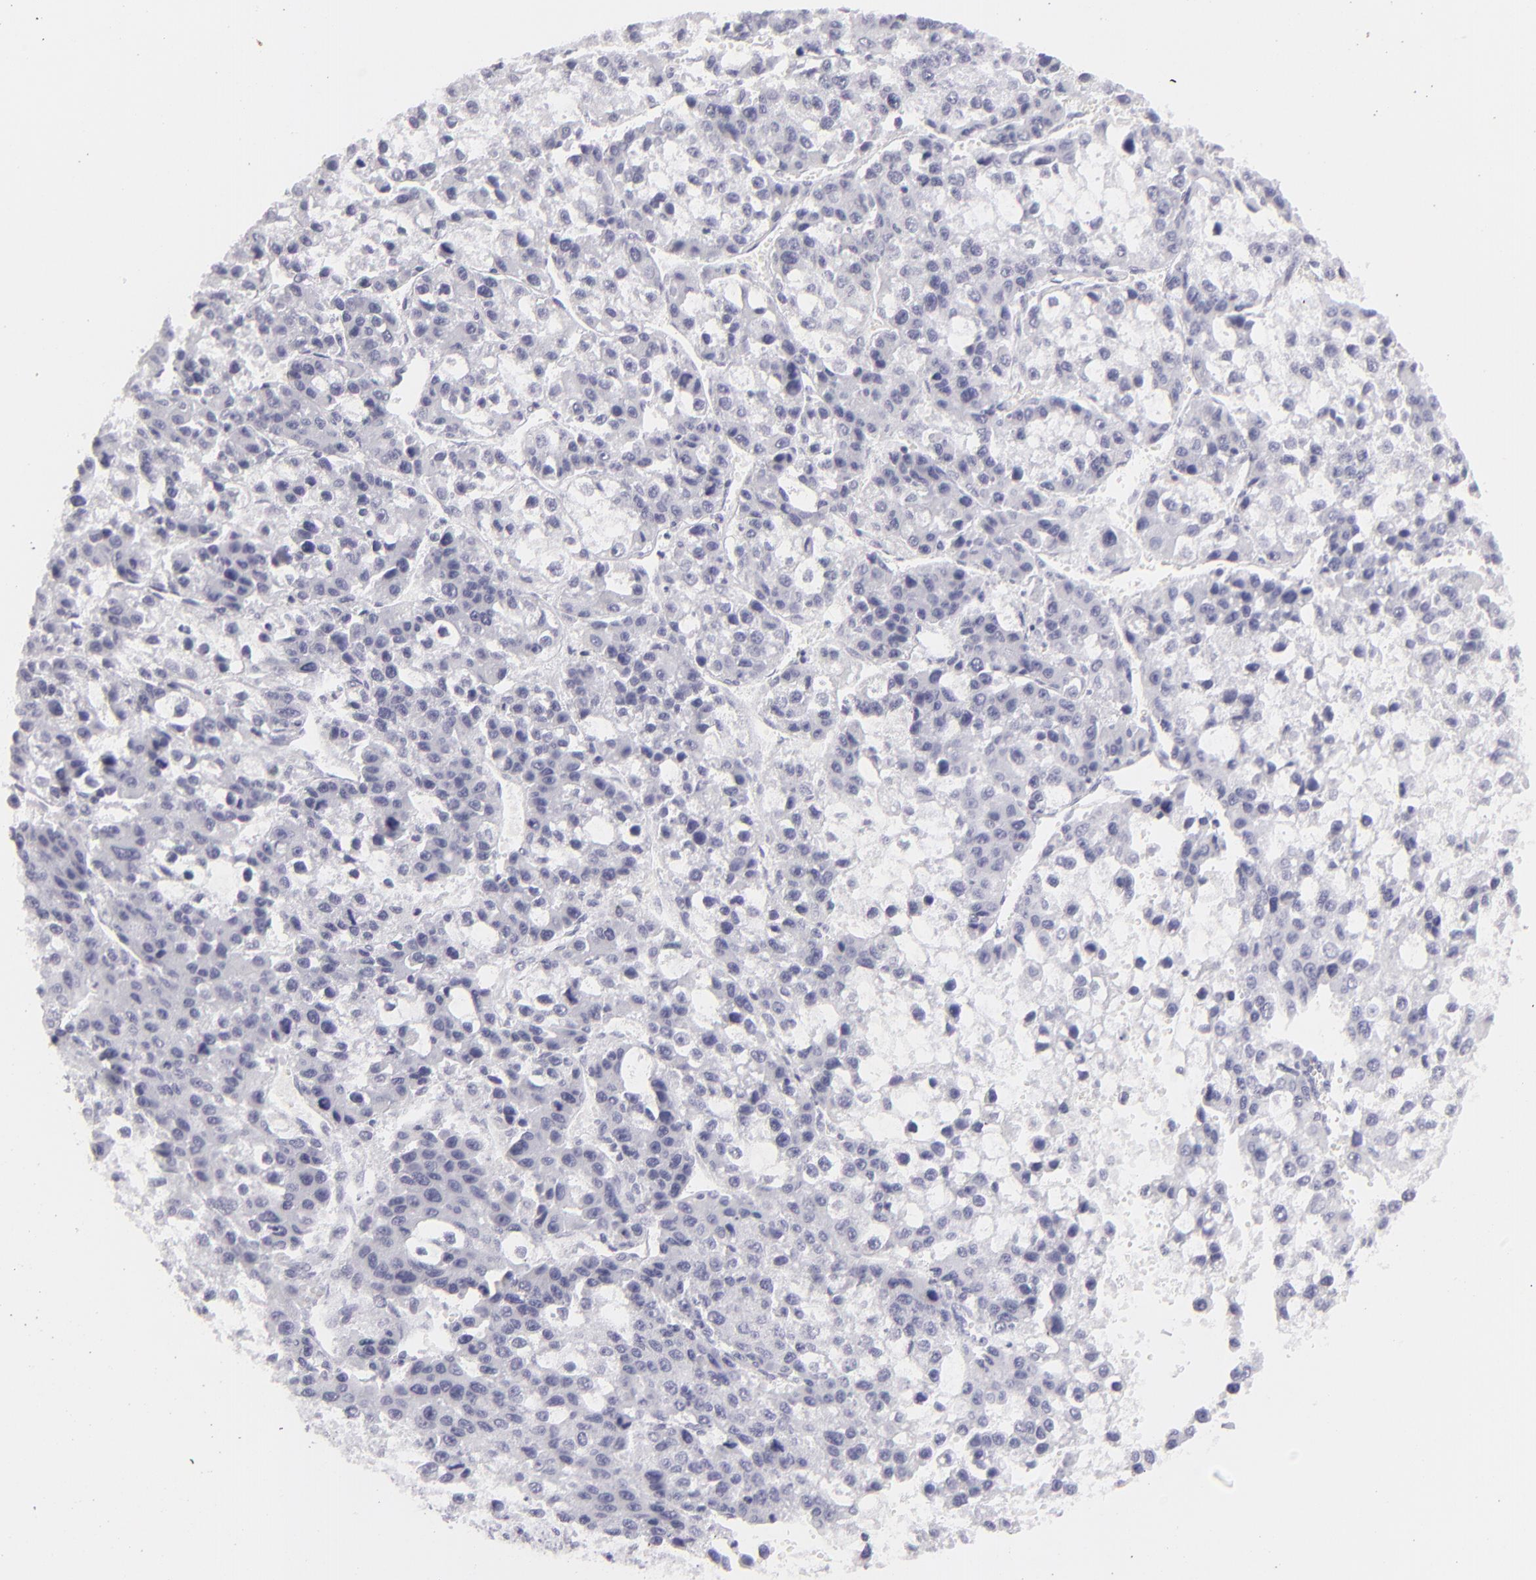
{"staining": {"intensity": "negative", "quantity": "none", "location": "none"}, "tissue": "liver cancer", "cell_type": "Tumor cells", "image_type": "cancer", "snomed": [{"axis": "morphology", "description": "Carcinoma, Hepatocellular, NOS"}, {"axis": "topography", "description": "Liver"}], "caption": "Immunohistochemistry (IHC) of human liver cancer (hepatocellular carcinoma) exhibits no expression in tumor cells.", "gene": "FLG", "patient": {"sex": "female", "age": 66}}